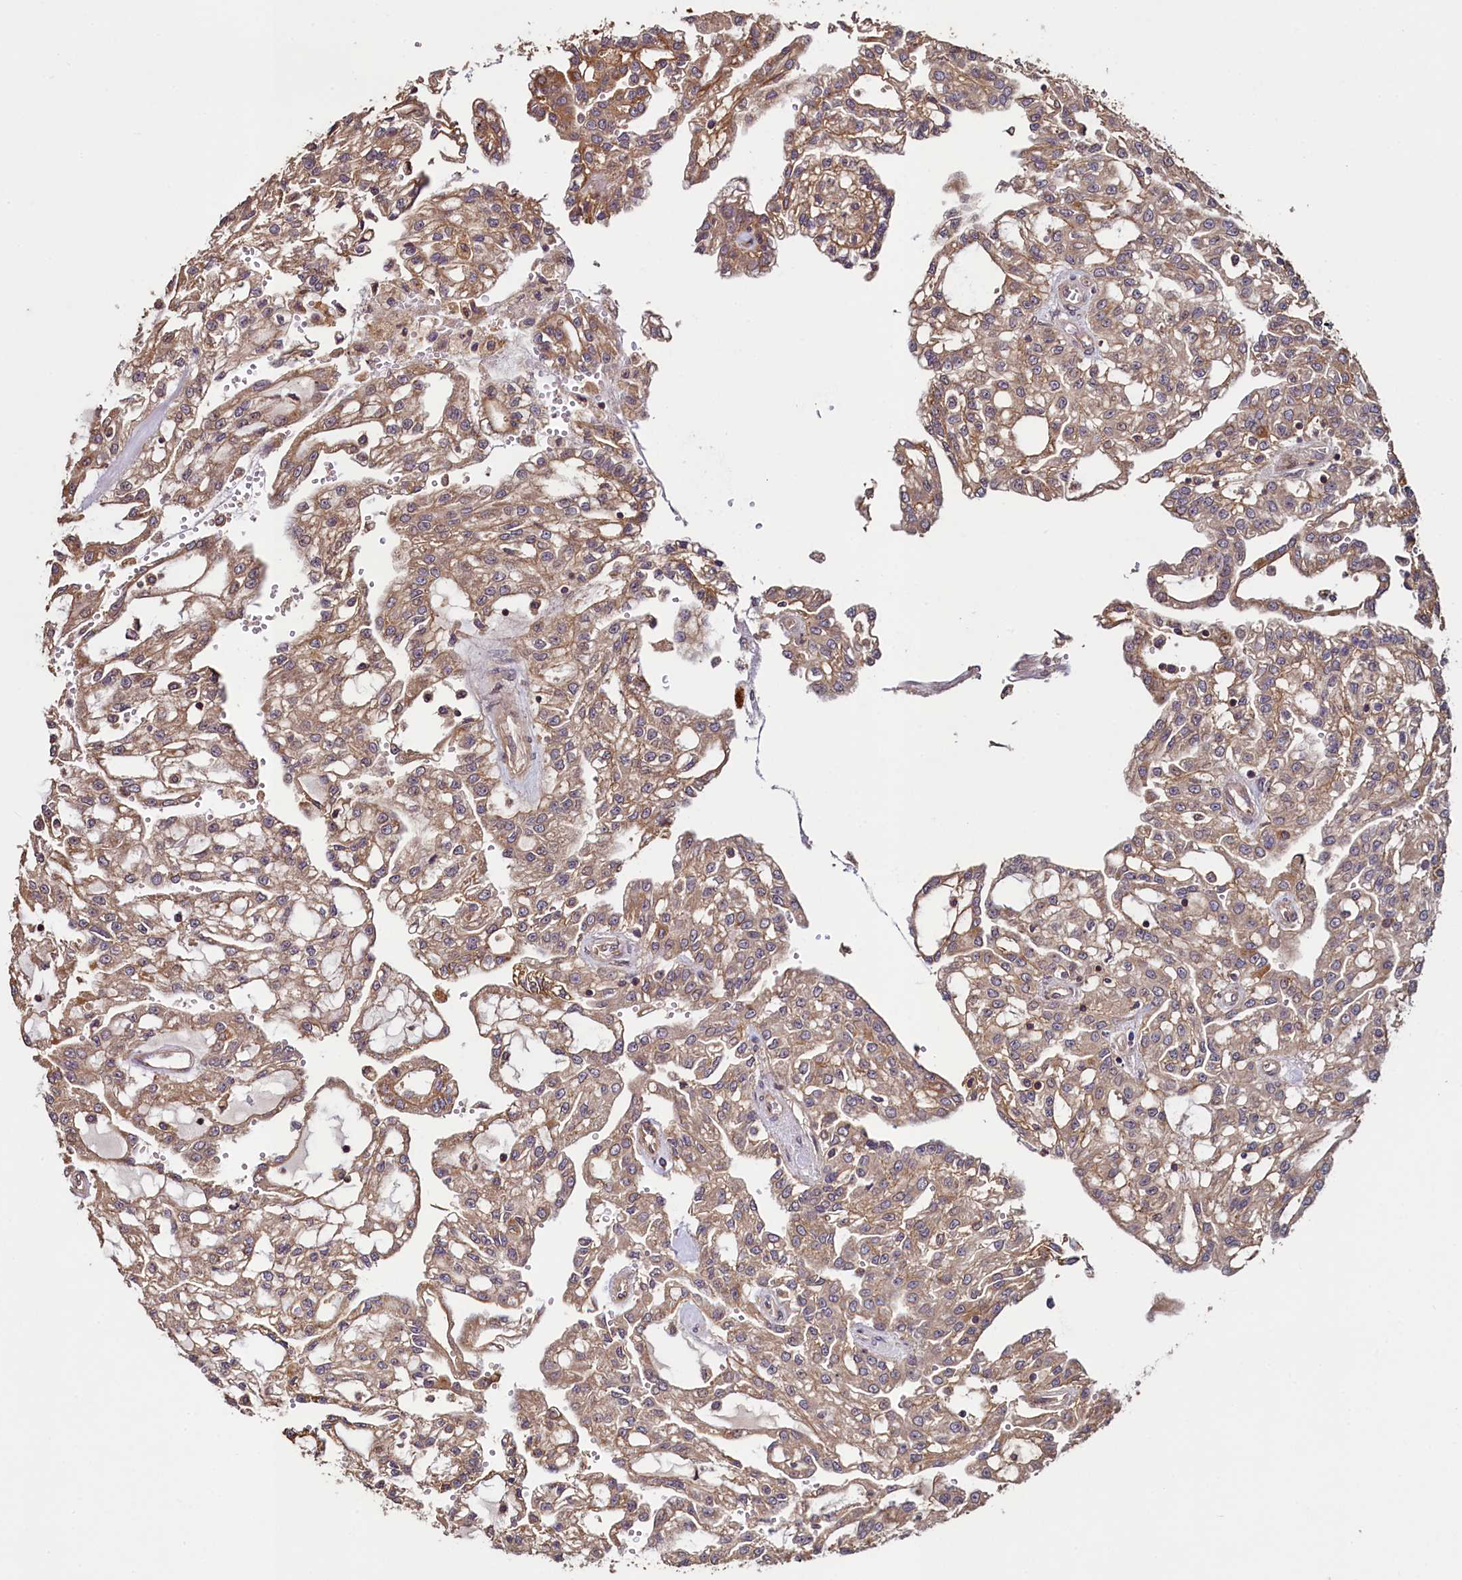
{"staining": {"intensity": "moderate", "quantity": ">75%", "location": "cytoplasmic/membranous"}, "tissue": "renal cancer", "cell_type": "Tumor cells", "image_type": "cancer", "snomed": [{"axis": "morphology", "description": "Adenocarcinoma, NOS"}, {"axis": "topography", "description": "Kidney"}], "caption": "Renal cancer was stained to show a protein in brown. There is medium levels of moderate cytoplasmic/membranous expression in about >75% of tumor cells. (DAB (3,3'-diaminobenzidine) = brown stain, brightfield microscopy at high magnification).", "gene": "RBFA", "patient": {"sex": "male", "age": 63}}